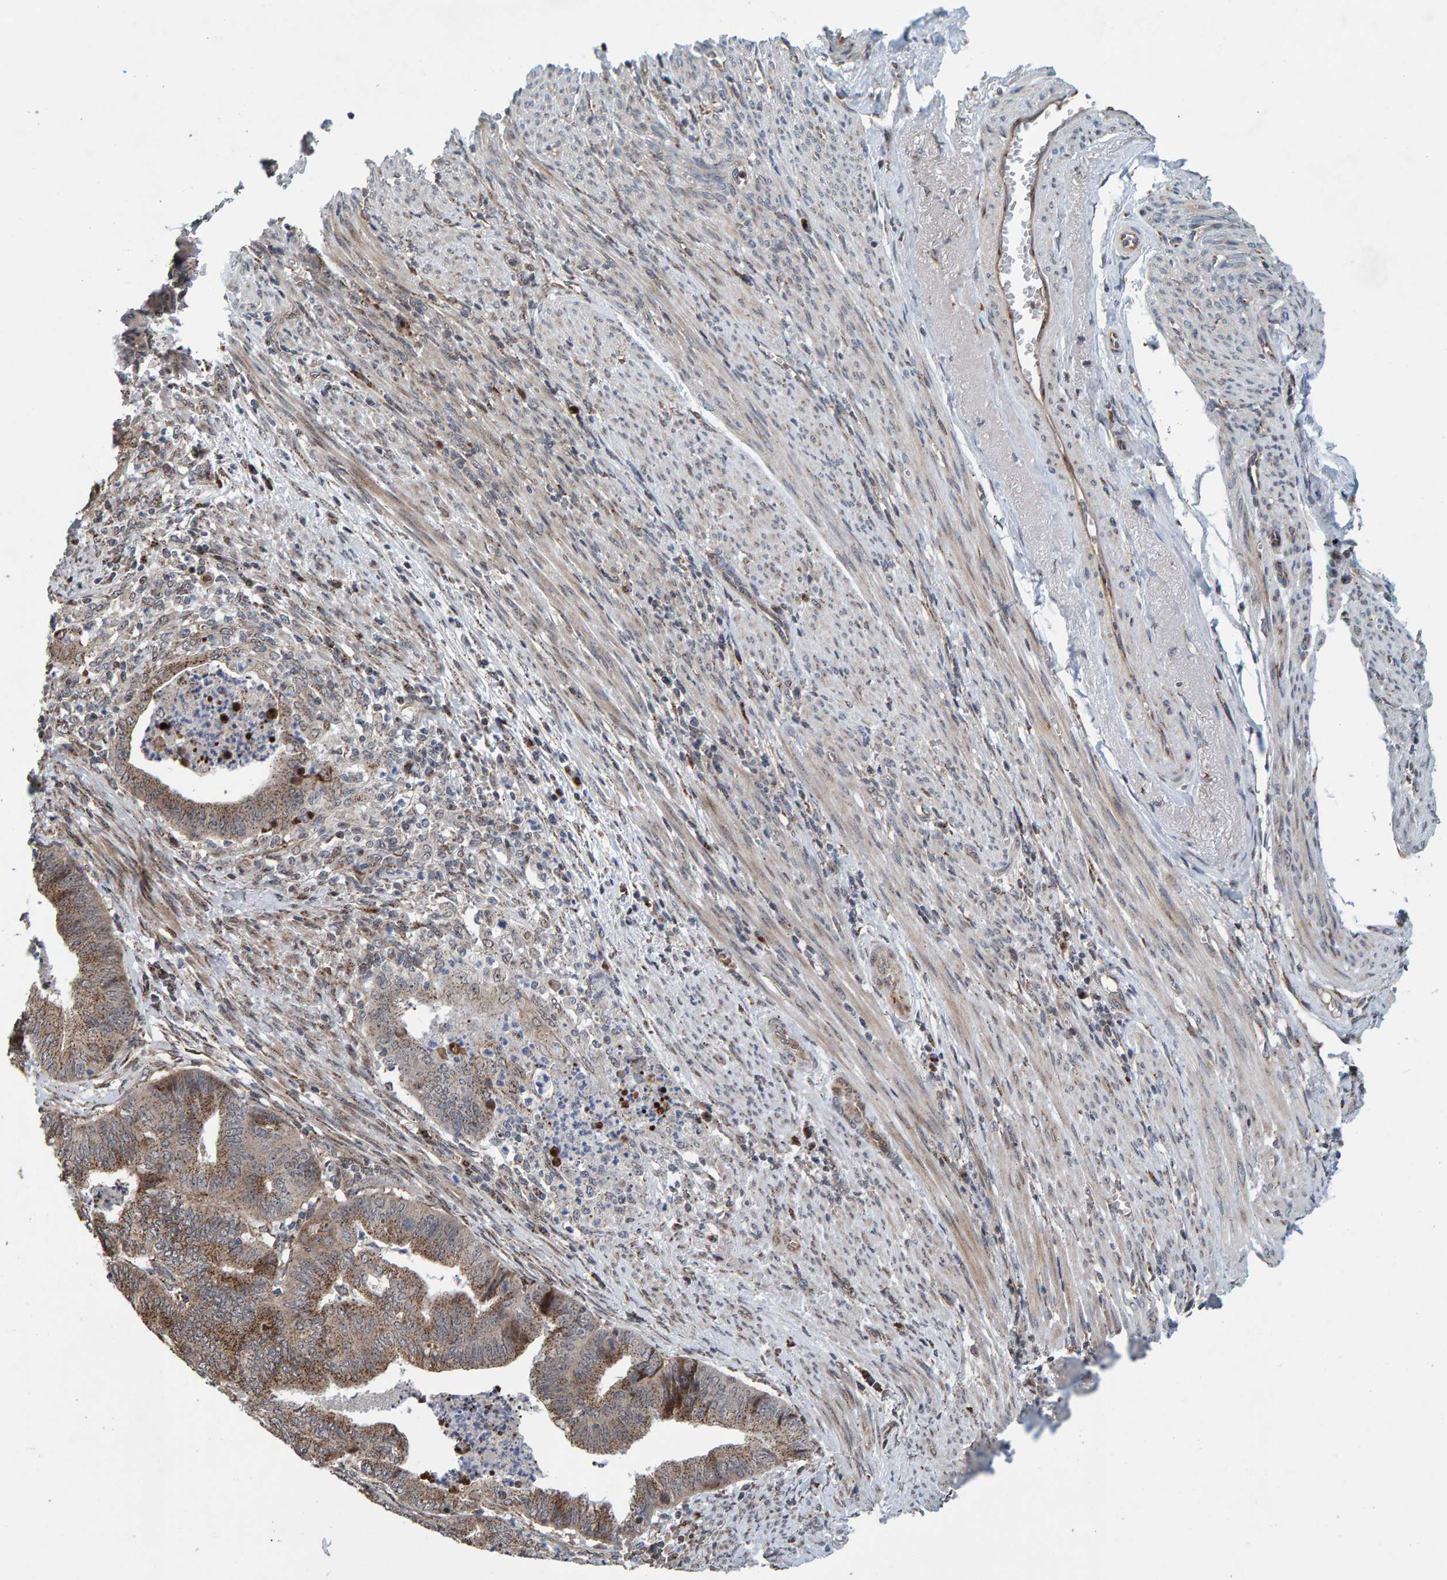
{"staining": {"intensity": "moderate", "quantity": ">75%", "location": "cytoplasmic/membranous"}, "tissue": "endometrial cancer", "cell_type": "Tumor cells", "image_type": "cancer", "snomed": [{"axis": "morphology", "description": "Polyp, NOS"}, {"axis": "morphology", "description": "Adenocarcinoma, NOS"}, {"axis": "morphology", "description": "Adenoma, NOS"}, {"axis": "topography", "description": "Endometrium"}], "caption": "Polyp (endometrial) stained with a brown dye shows moderate cytoplasmic/membranous positive positivity in about >75% of tumor cells.", "gene": "CCDC25", "patient": {"sex": "female", "age": 79}}